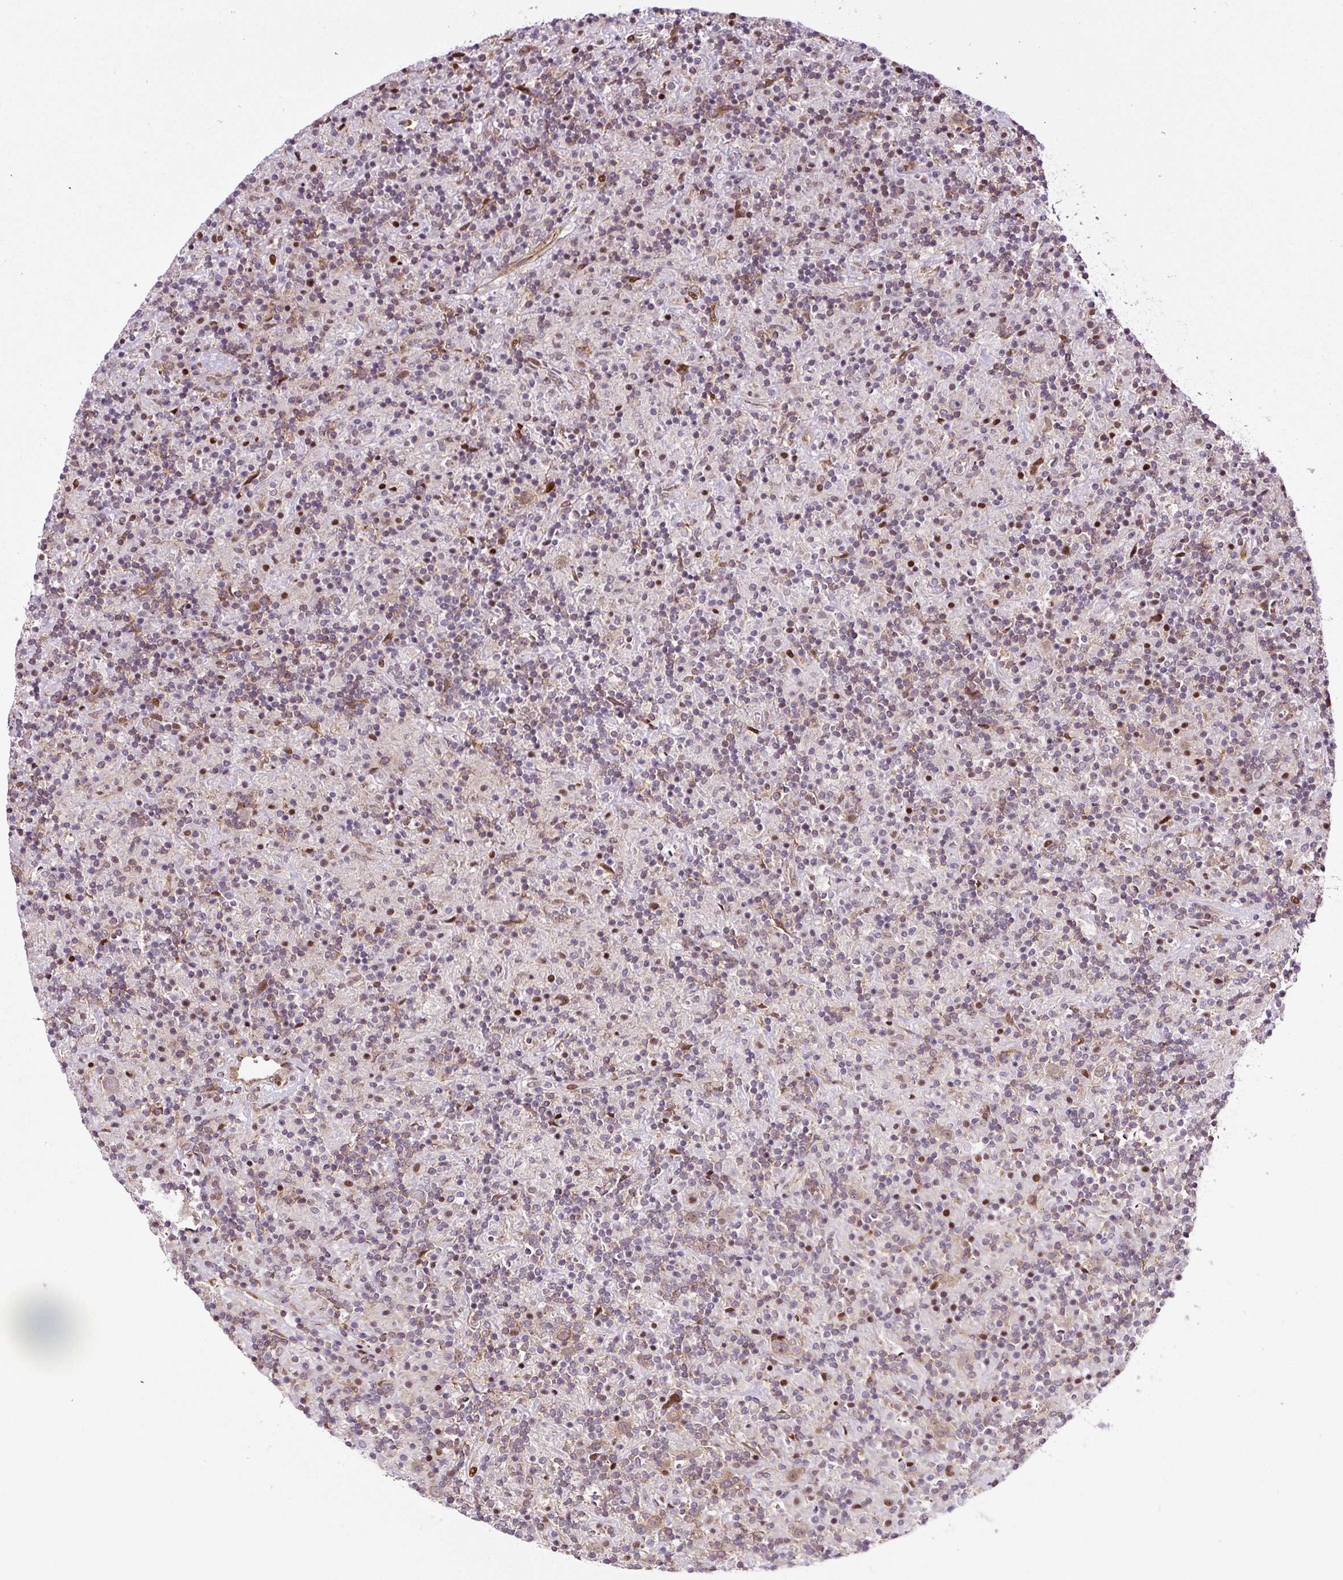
{"staining": {"intensity": "weak", "quantity": ">75%", "location": "cytoplasmic/membranous,nuclear"}, "tissue": "lymphoma", "cell_type": "Tumor cells", "image_type": "cancer", "snomed": [{"axis": "morphology", "description": "Hodgkin's disease, NOS"}, {"axis": "topography", "description": "Lymph node"}], "caption": "This photomicrograph reveals immunohistochemistry (IHC) staining of lymphoma, with low weak cytoplasmic/membranous and nuclear positivity in approximately >75% of tumor cells.", "gene": "KDM4E", "patient": {"sex": "male", "age": 70}}